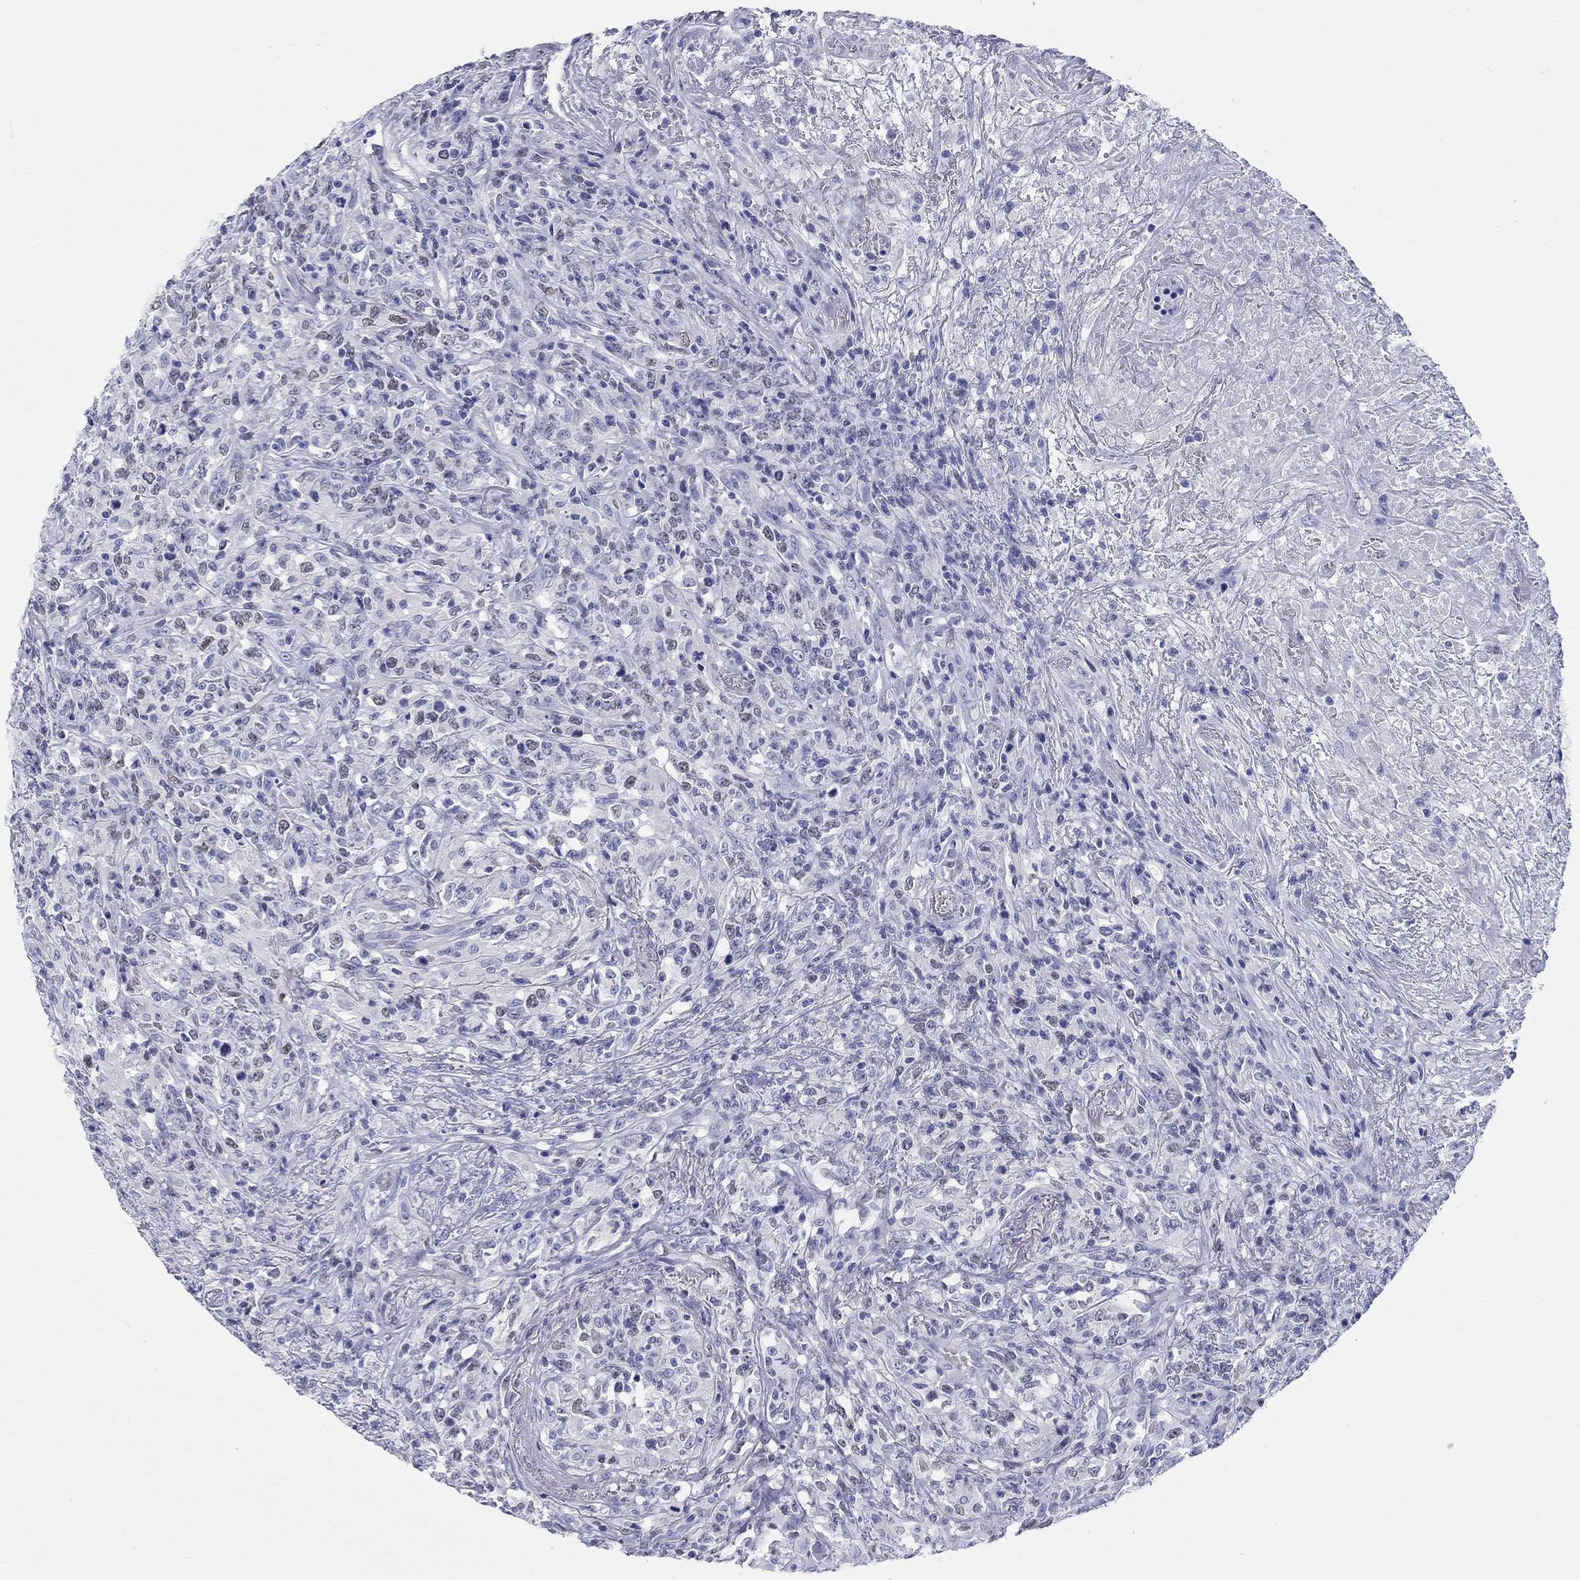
{"staining": {"intensity": "negative", "quantity": "none", "location": "none"}, "tissue": "lymphoma", "cell_type": "Tumor cells", "image_type": "cancer", "snomed": [{"axis": "morphology", "description": "Malignant lymphoma, non-Hodgkin's type, High grade"}, {"axis": "topography", "description": "Lung"}], "caption": "Tumor cells are negative for brown protein staining in lymphoma.", "gene": "LAMP5", "patient": {"sex": "male", "age": 79}}